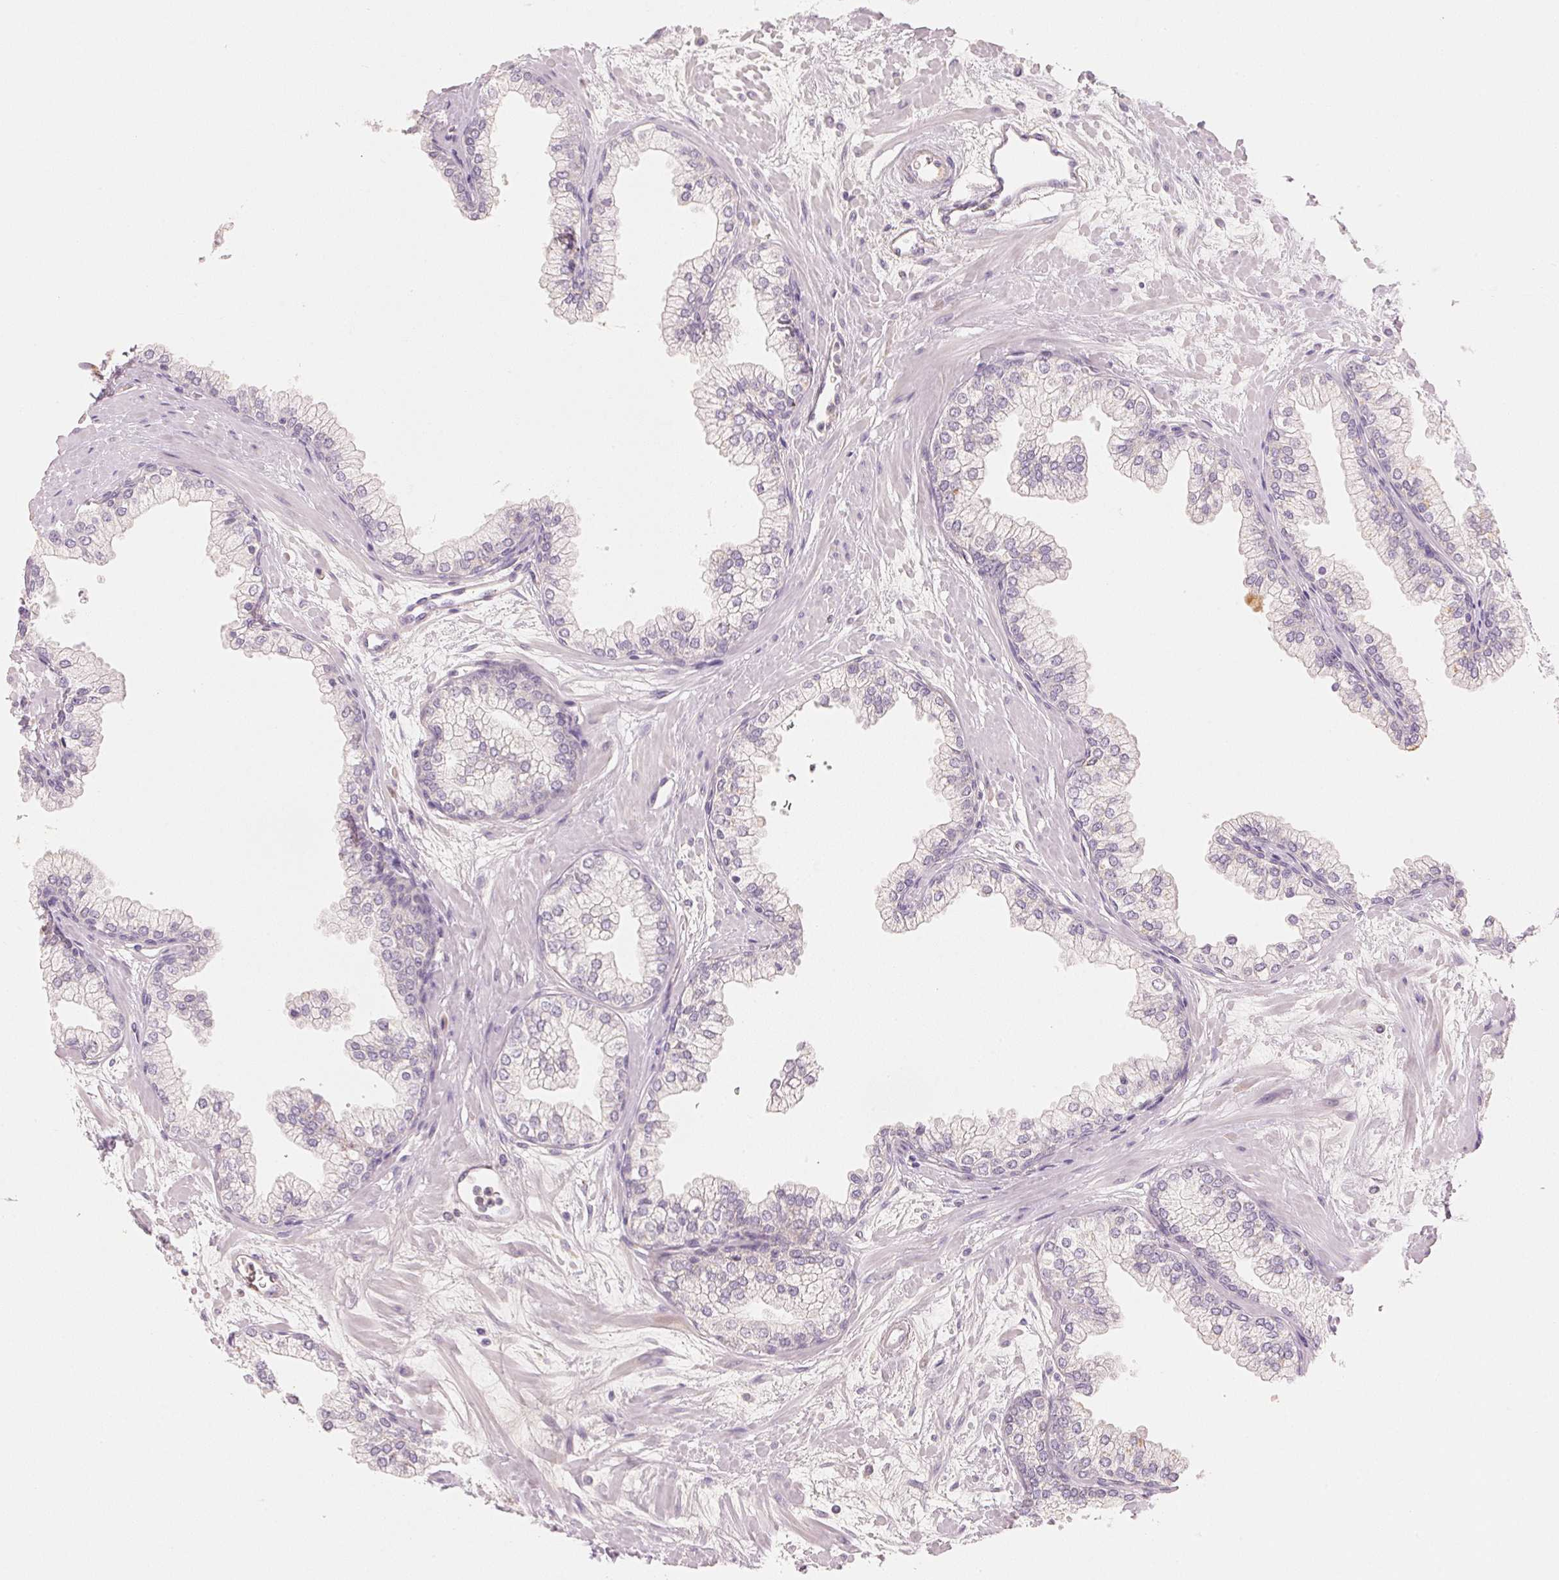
{"staining": {"intensity": "weak", "quantity": "<25%", "location": "cytoplasmic/membranous"}, "tissue": "prostate", "cell_type": "Glandular cells", "image_type": "normal", "snomed": [{"axis": "morphology", "description": "Normal tissue, NOS"}, {"axis": "topography", "description": "Prostate"}, {"axis": "topography", "description": "Peripheral nerve tissue"}], "caption": "High magnification brightfield microscopy of normal prostate stained with DAB (brown) and counterstained with hematoxylin (blue): glandular cells show no significant staining. (DAB immunohistochemistry (IHC) with hematoxylin counter stain).", "gene": "RMDN2", "patient": {"sex": "male", "age": 61}}